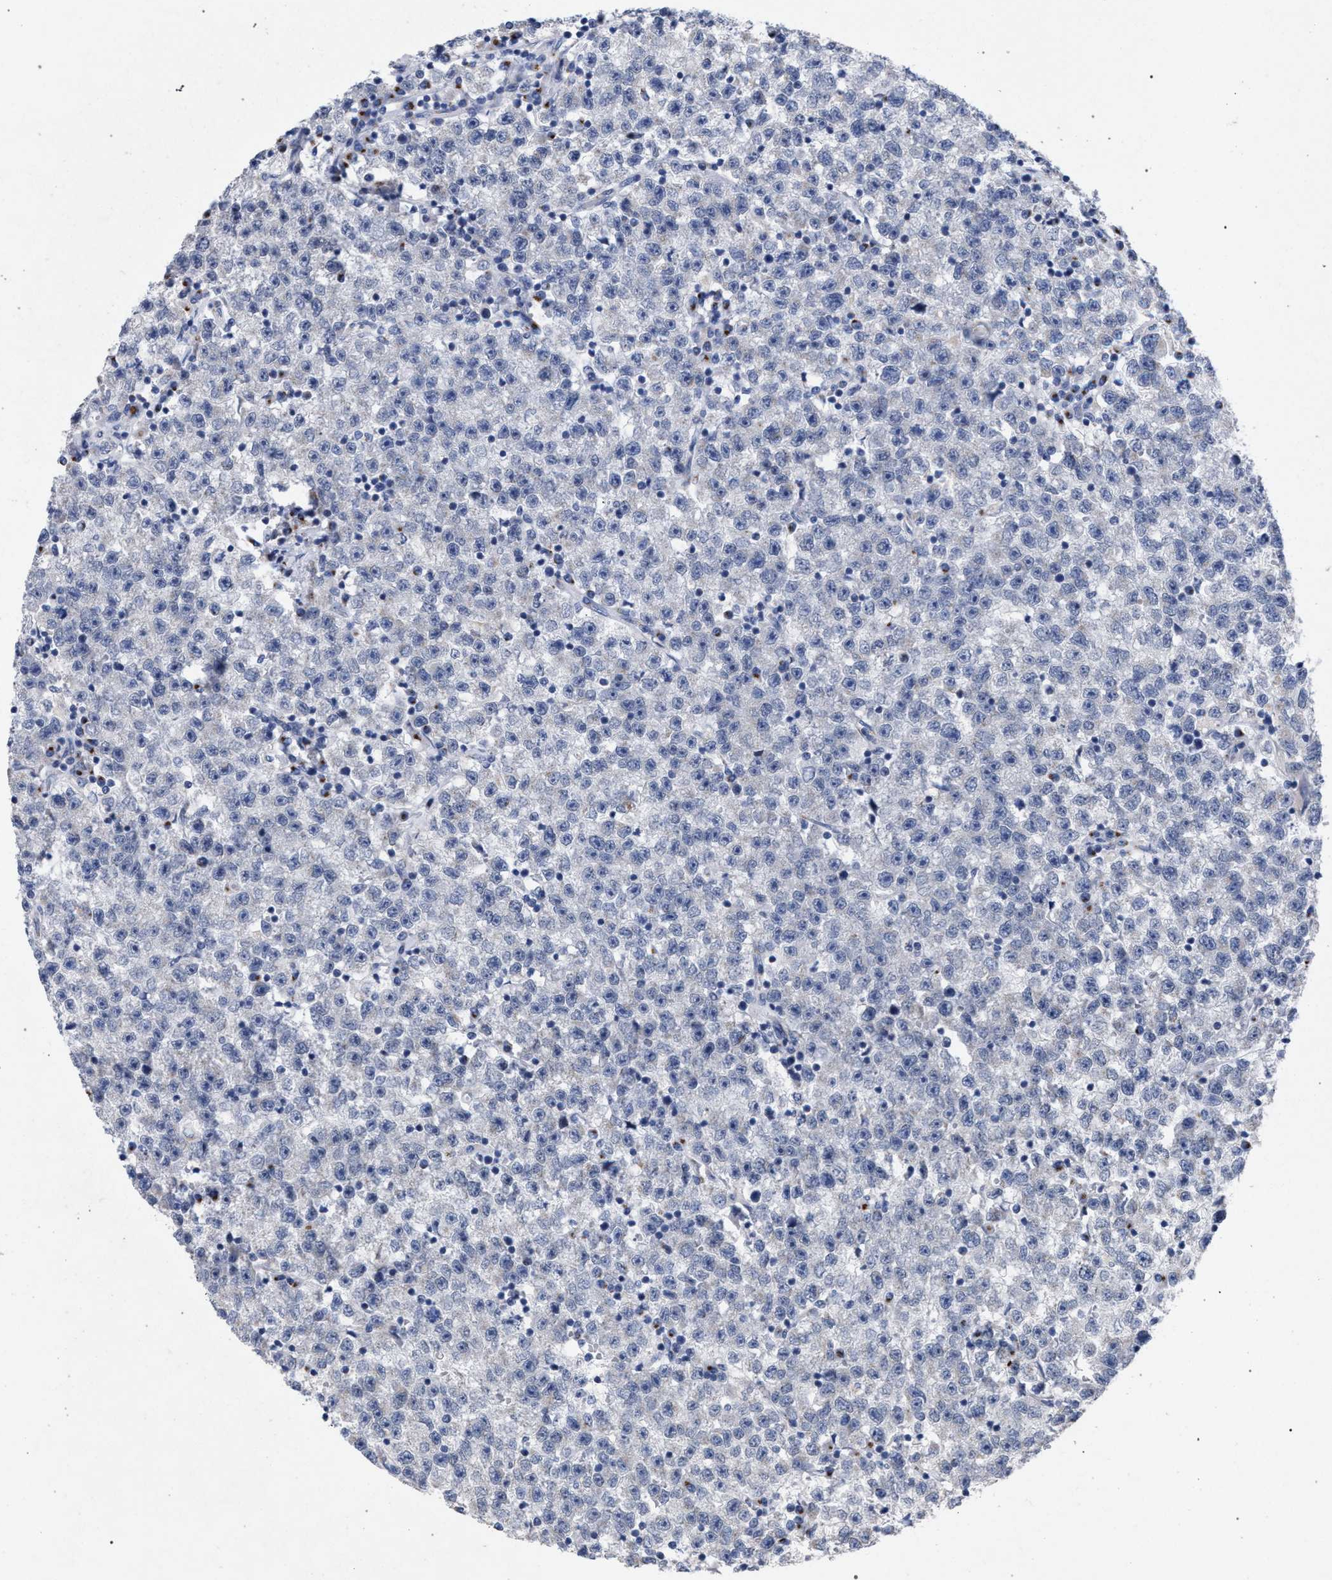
{"staining": {"intensity": "negative", "quantity": "none", "location": "none"}, "tissue": "testis cancer", "cell_type": "Tumor cells", "image_type": "cancer", "snomed": [{"axis": "morphology", "description": "Seminoma, NOS"}, {"axis": "topography", "description": "Testis"}], "caption": "Immunohistochemistry (IHC) of testis cancer reveals no positivity in tumor cells.", "gene": "GOLGA2", "patient": {"sex": "male", "age": 22}}